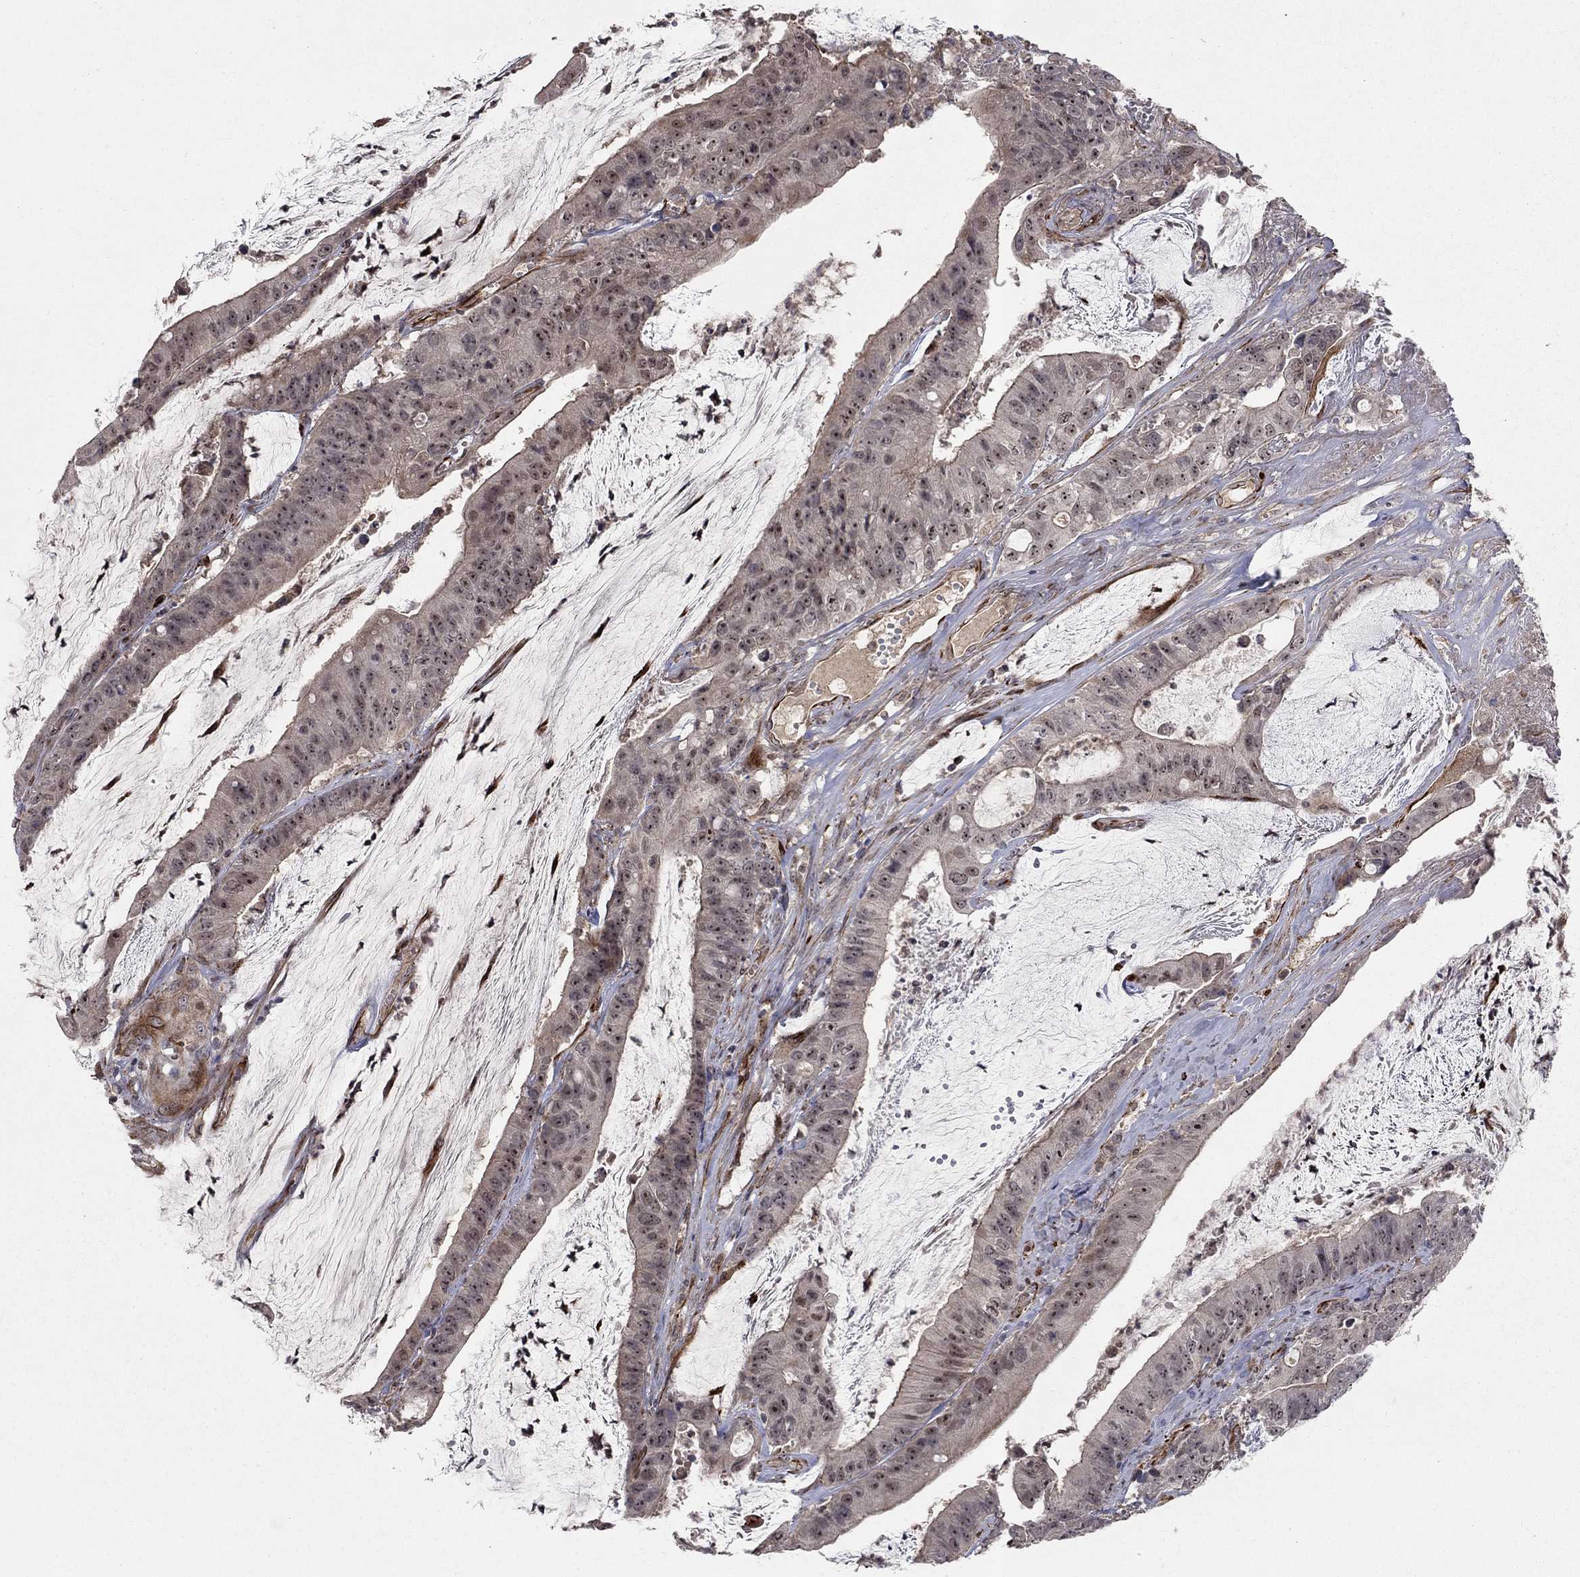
{"staining": {"intensity": "moderate", "quantity": "25%-75%", "location": "nuclear"}, "tissue": "colorectal cancer", "cell_type": "Tumor cells", "image_type": "cancer", "snomed": [{"axis": "morphology", "description": "Adenocarcinoma, NOS"}, {"axis": "topography", "description": "Colon"}], "caption": "A histopathology image of human adenocarcinoma (colorectal) stained for a protein demonstrates moderate nuclear brown staining in tumor cells.", "gene": "MSRA", "patient": {"sex": "female", "age": 69}}